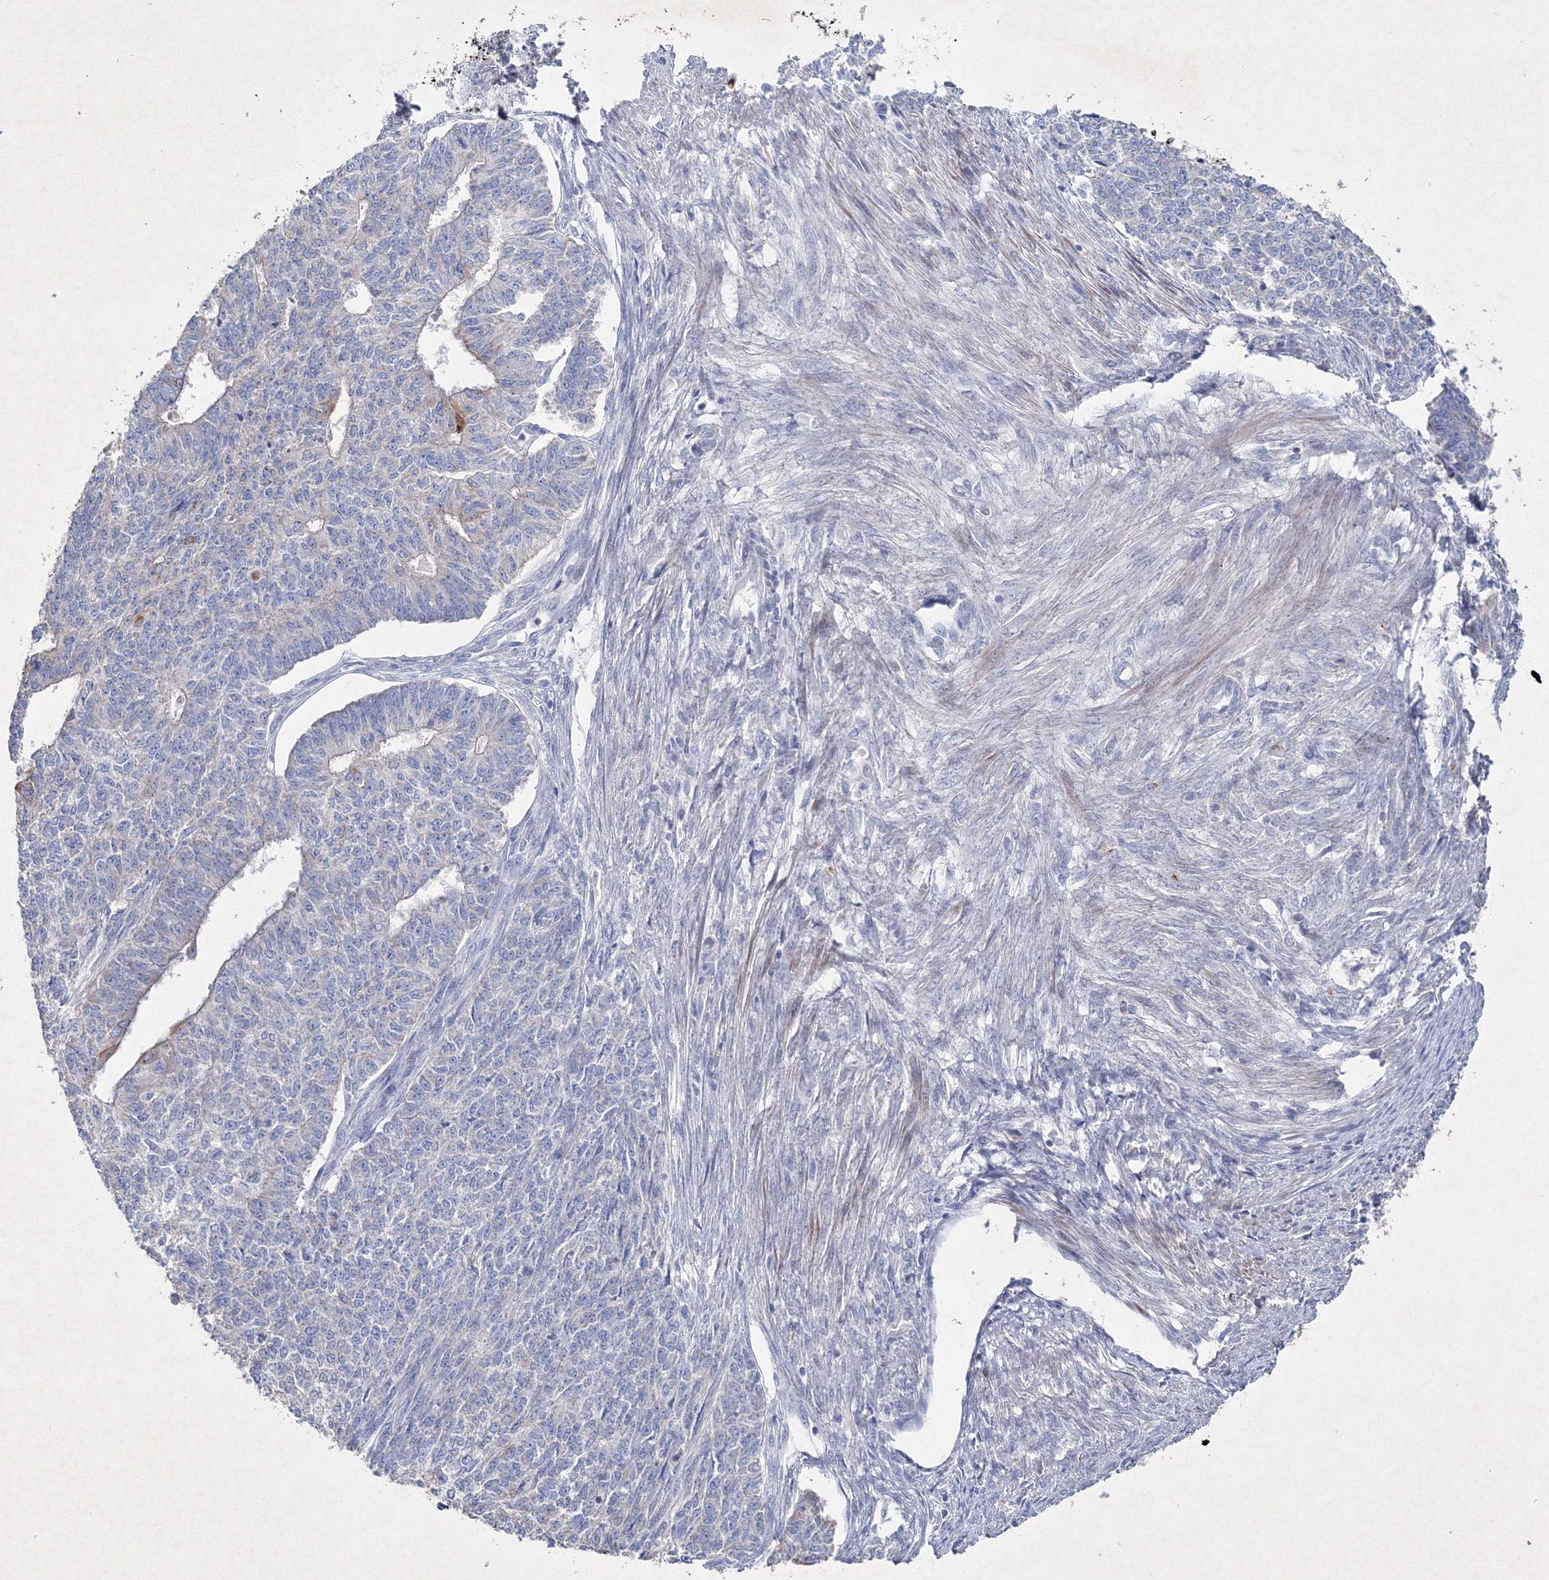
{"staining": {"intensity": "moderate", "quantity": "<25%", "location": "cytoplasmic/membranous"}, "tissue": "endometrial cancer", "cell_type": "Tumor cells", "image_type": "cancer", "snomed": [{"axis": "morphology", "description": "Adenocarcinoma, NOS"}, {"axis": "topography", "description": "Endometrium"}], "caption": "This is a photomicrograph of IHC staining of endometrial cancer, which shows moderate staining in the cytoplasmic/membranous of tumor cells.", "gene": "SMIM29", "patient": {"sex": "female", "age": 32}}